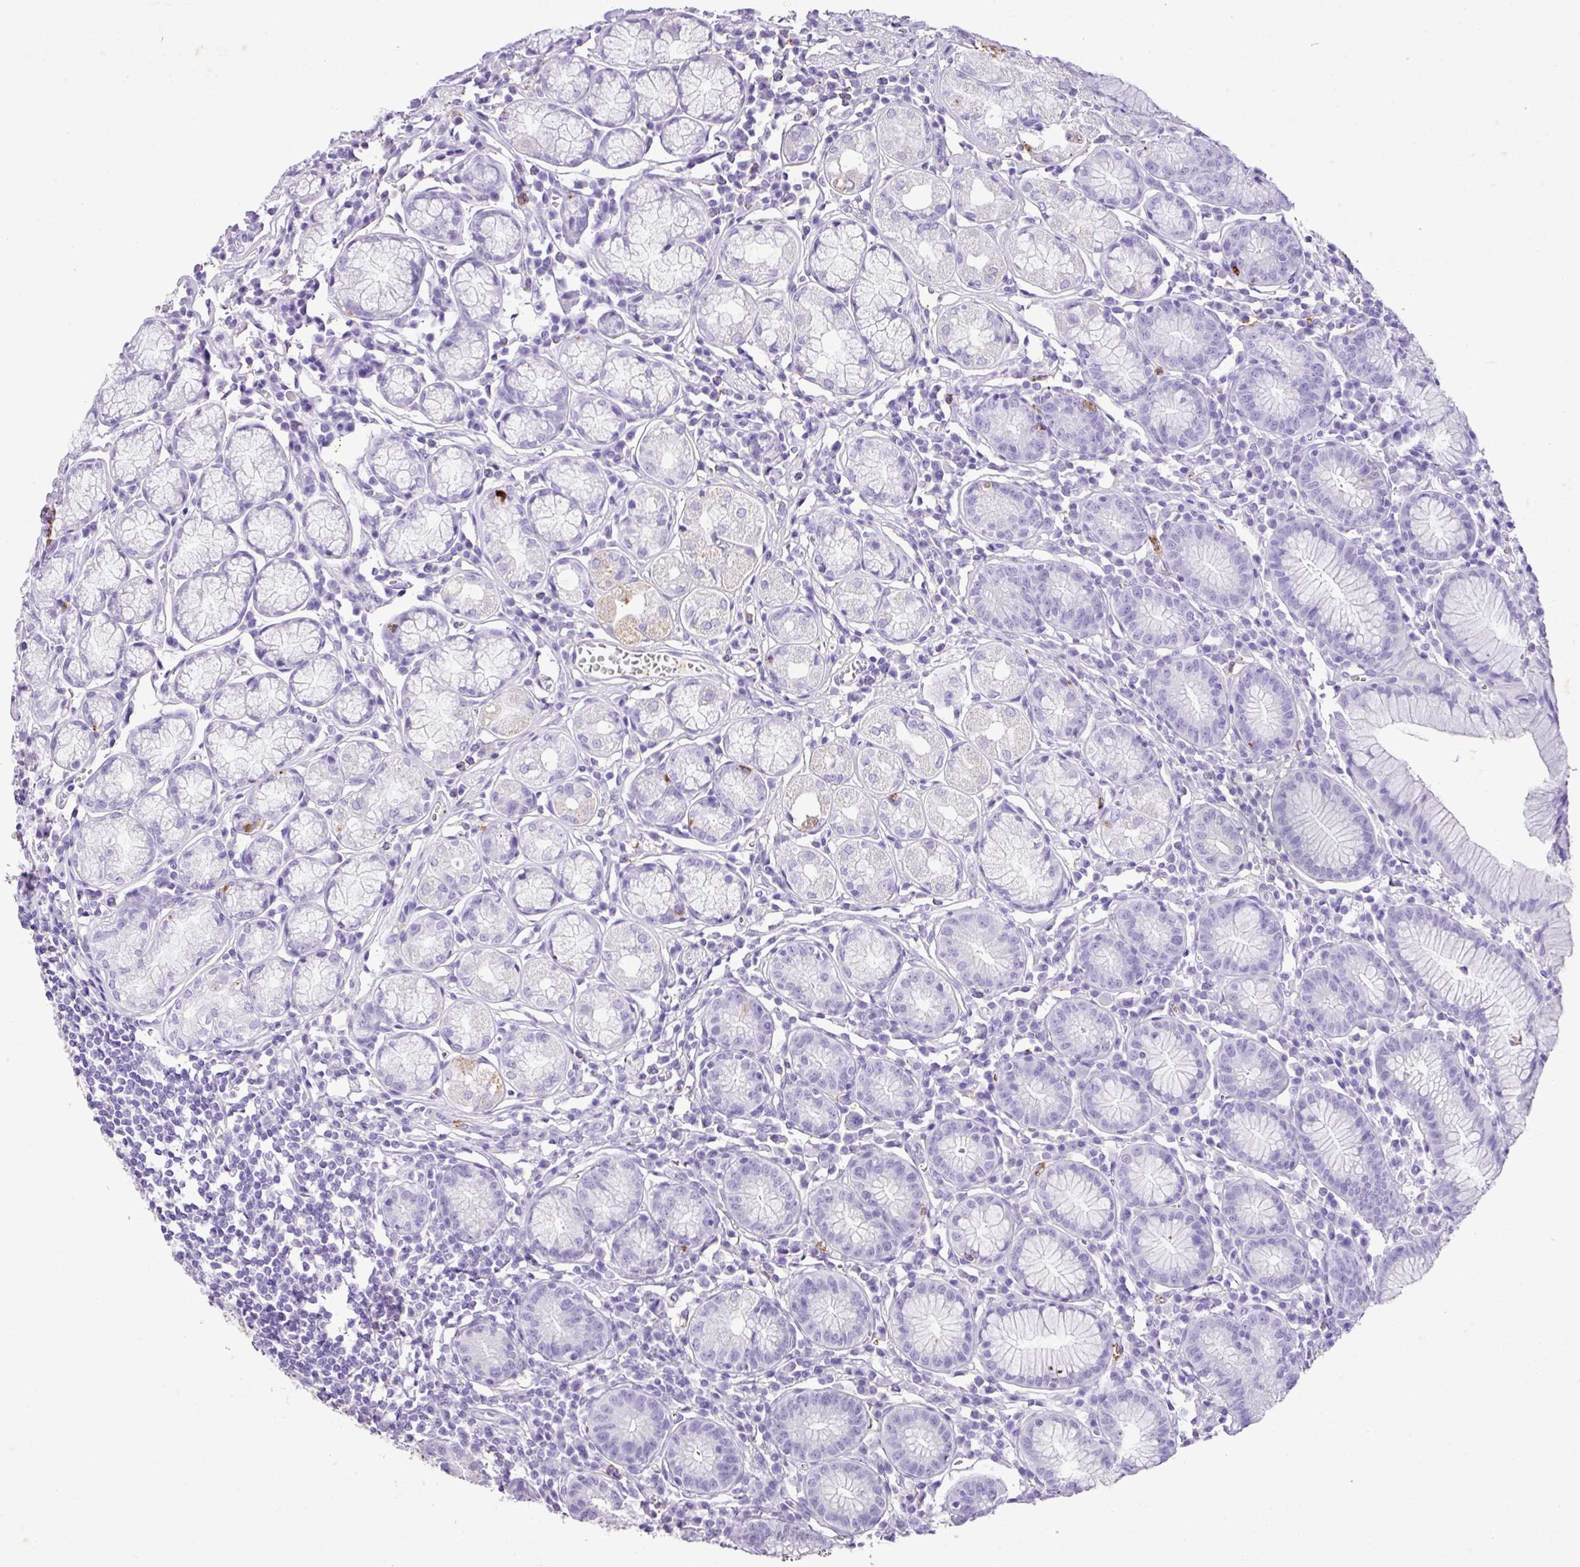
{"staining": {"intensity": "moderate", "quantity": "<25%", "location": "cytoplasmic/membranous"}, "tissue": "stomach", "cell_type": "Glandular cells", "image_type": "normal", "snomed": [{"axis": "morphology", "description": "Normal tissue, NOS"}, {"axis": "topography", "description": "Stomach"}], "caption": "Immunohistochemical staining of benign human stomach exhibits low levels of moderate cytoplasmic/membranous expression in approximately <25% of glandular cells. The staining was performed using DAB (3,3'-diaminobenzidine), with brown indicating positive protein expression. Nuclei are stained blue with hematoxylin.", "gene": "KCNJ11", "patient": {"sex": "male", "age": 55}}